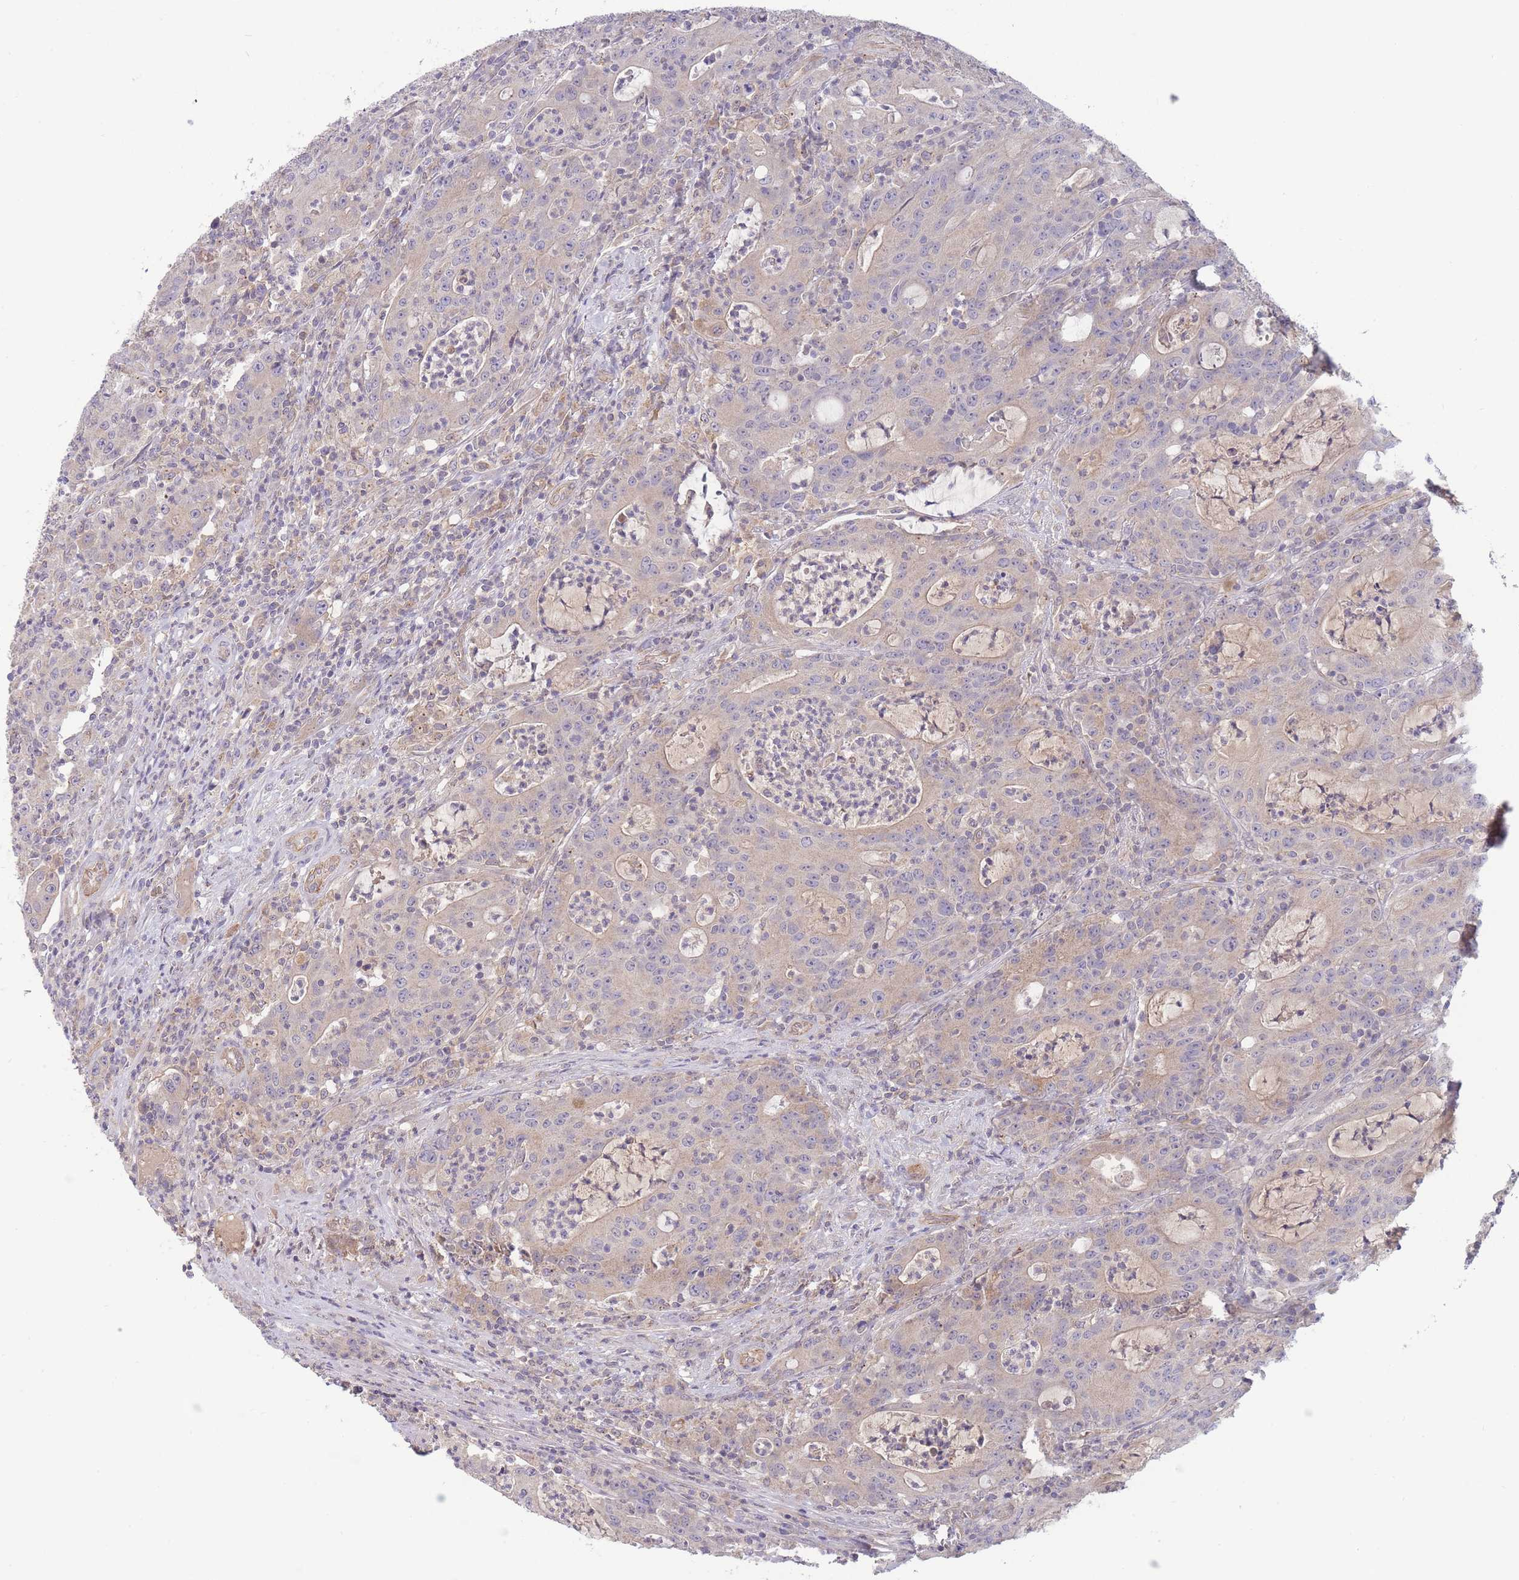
{"staining": {"intensity": "negative", "quantity": "none", "location": "none"}, "tissue": "colorectal cancer", "cell_type": "Tumor cells", "image_type": "cancer", "snomed": [{"axis": "morphology", "description": "Adenocarcinoma, NOS"}, {"axis": "topography", "description": "Colon"}], "caption": "This is an IHC histopathology image of colorectal cancer (adenocarcinoma). There is no staining in tumor cells.", "gene": "NDUFAF5", "patient": {"sex": "male", "age": 83}}